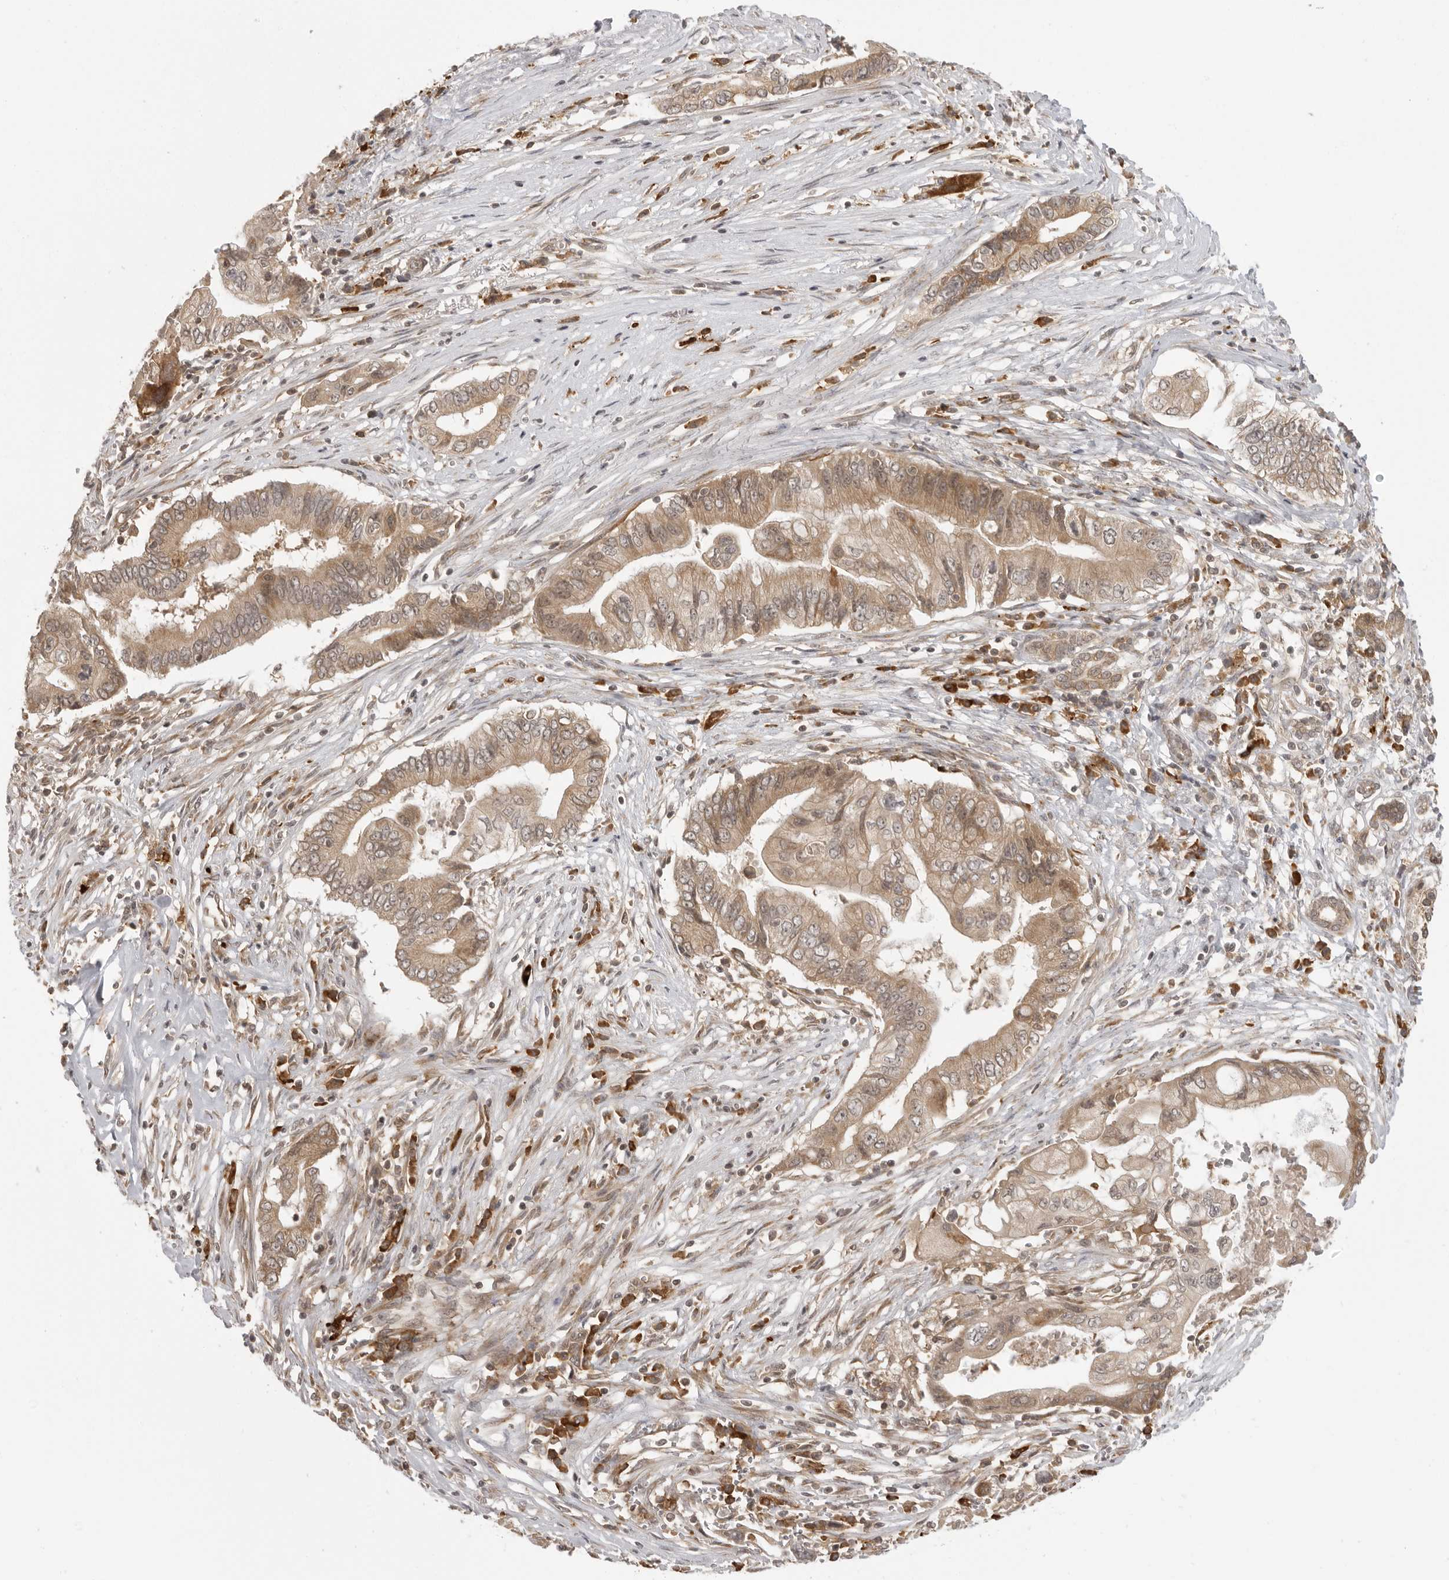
{"staining": {"intensity": "moderate", "quantity": ">75%", "location": "cytoplasmic/membranous"}, "tissue": "pancreatic cancer", "cell_type": "Tumor cells", "image_type": "cancer", "snomed": [{"axis": "morphology", "description": "Adenocarcinoma, NOS"}, {"axis": "topography", "description": "Pancreas"}], "caption": "Pancreatic cancer (adenocarcinoma) stained with DAB (3,3'-diaminobenzidine) immunohistochemistry (IHC) displays medium levels of moderate cytoplasmic/membranous positivity in about >75% of tumor cells. (Stains: DAB (3,3'-diaminobenzidine) in brown, nuclei in blue, Microscopy: brightfield microscopy at high magnification).", "gene": "PRRC2A", "patient": {"sex": "male", "age": 78}}